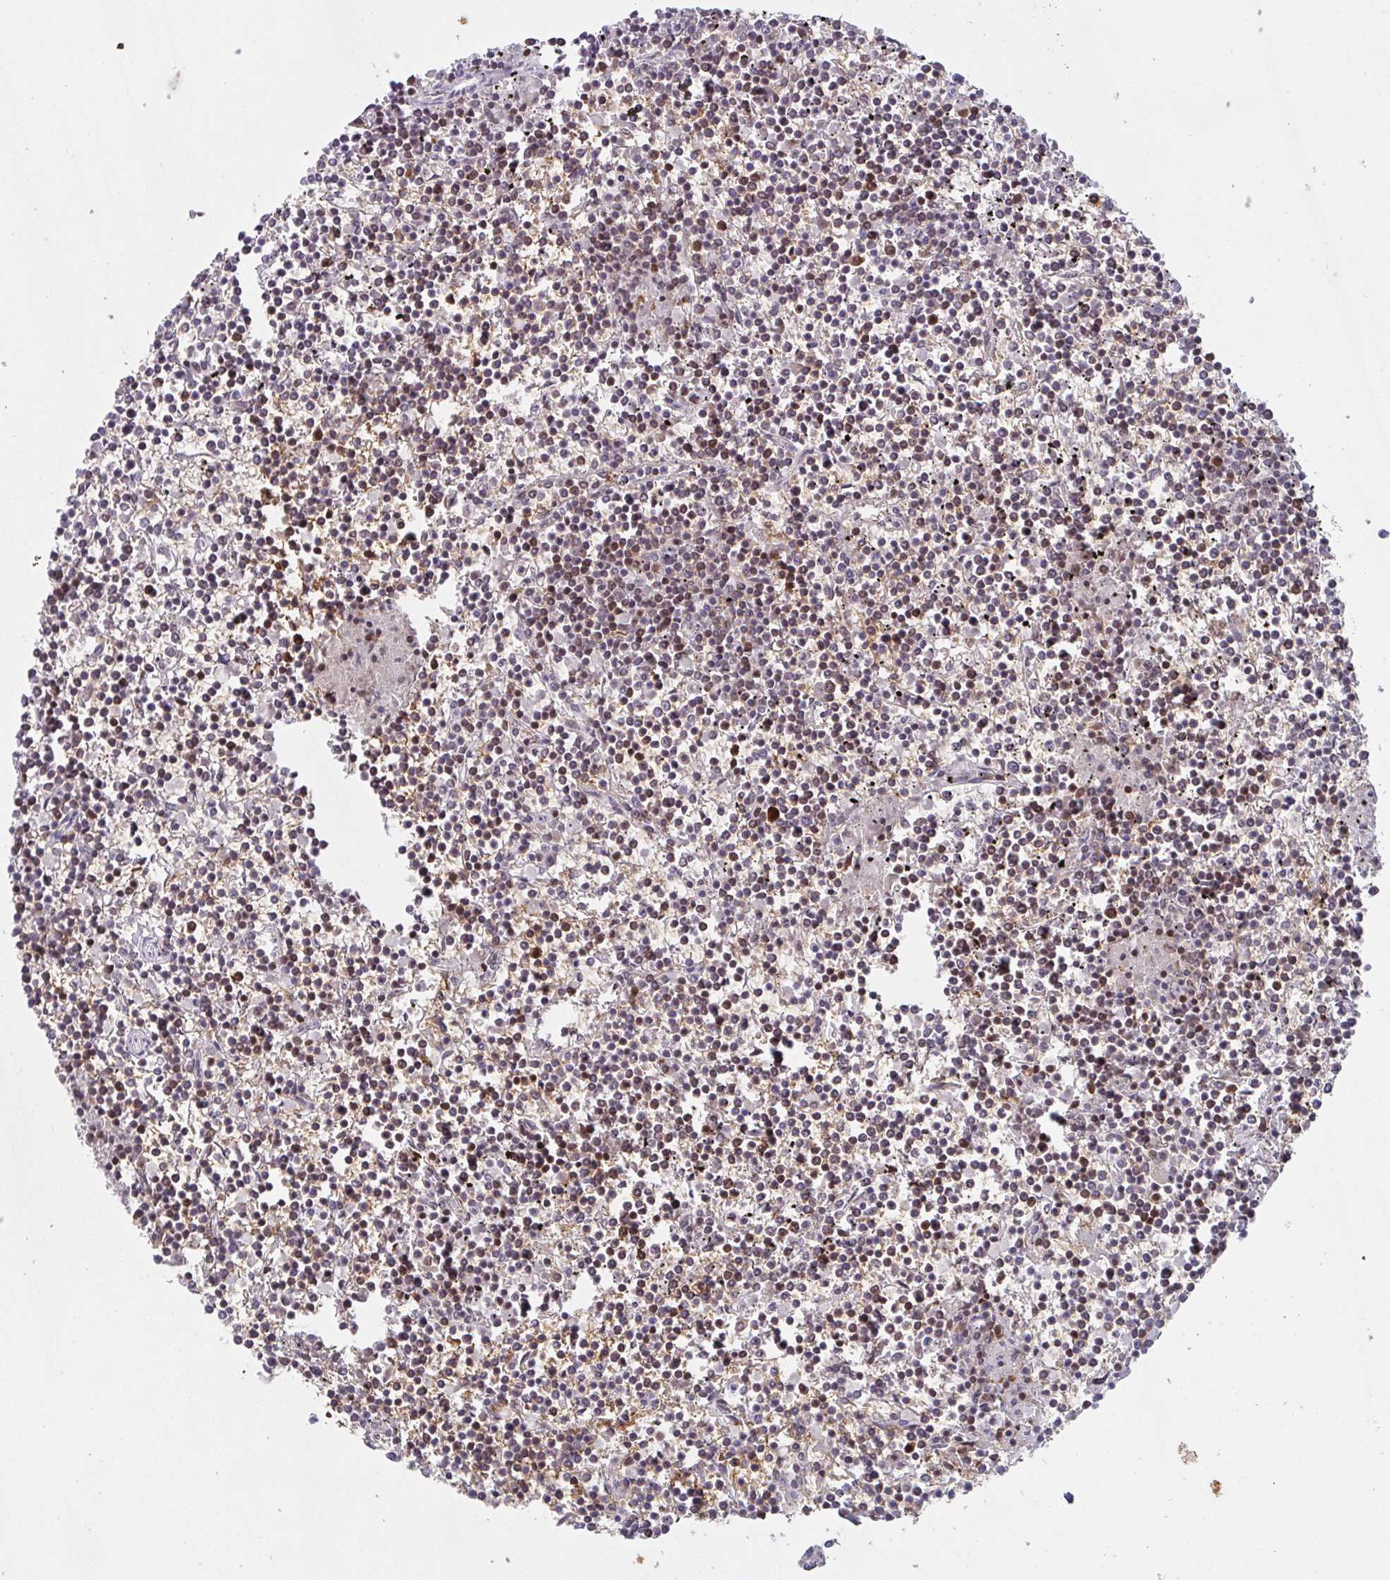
{"staining": {"intensity": "negative", "quantity": "none", "location": "none"}, "tissue": "lymphoma", "cell_type": "Tumor cells", "image_type": "cancer", "snomed": [{"axis": "morphology", "description": "Malignant lymphoma, non-Hodgkin's type, Low grade"}, {"axis": "topography", "description": "Spleen"}], "caption": "Tumor cells show no significant staining in malignant lymphoma, non-Hodgkin's type (low-grade). Brightfield microscopy of immunohistochemistry (IHC) stained with DAB (3,3'-diaminobenzidine) (brown) and hematoxylin (blue), captured at high magnification.", "gene": "NLRP13", "patient": {"sex": "female", "age": 19}}